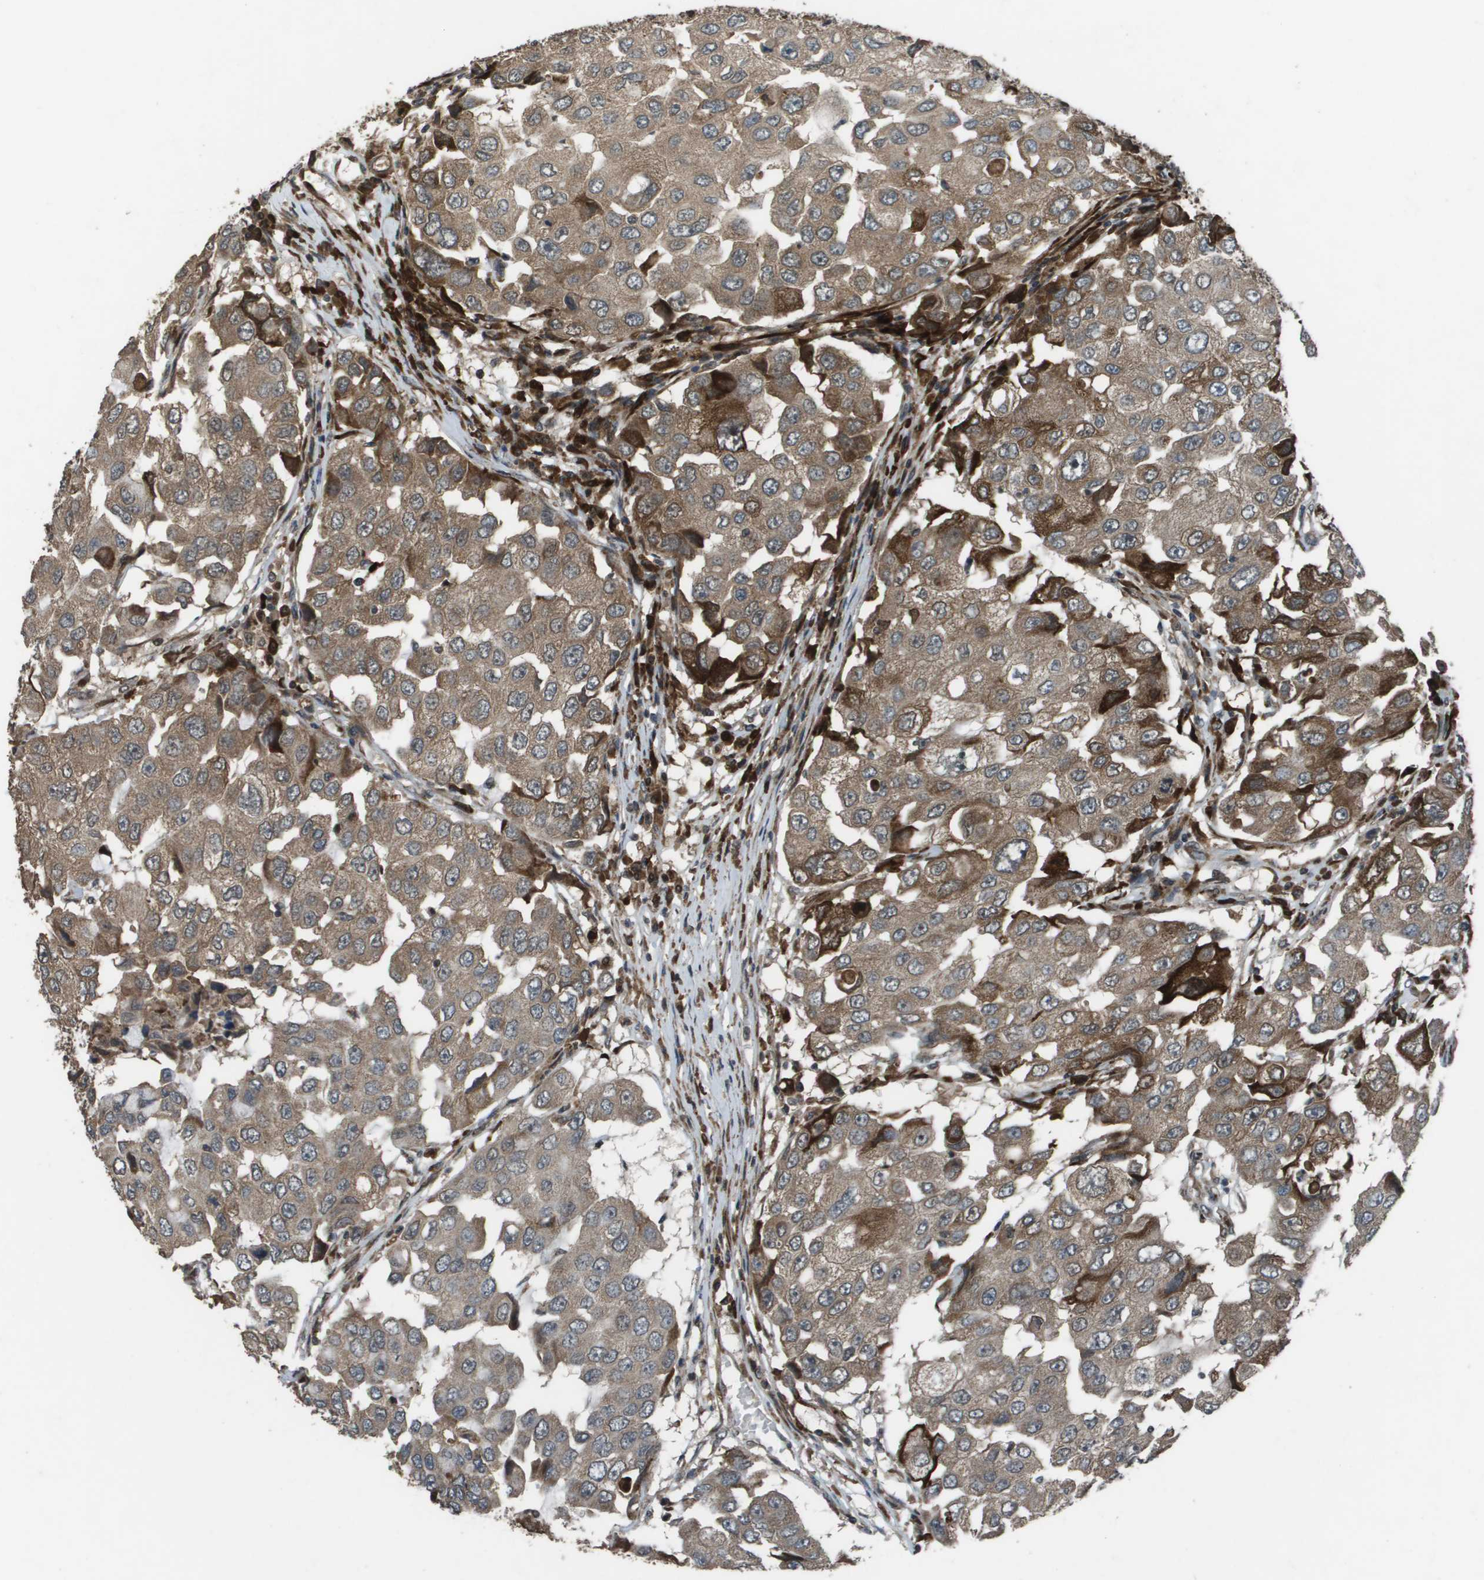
{"staining": {"intensity": "weak", "quantity": ">75%", "location": "cytoplasmic/membranous"}, "tissue": "breast cancer", "cell_type": "Tumor cells", "image_type": "cancer", "snomed": [{"axis": "morphology", "description": "Duct carcinoma"}, {"axis": "topography", "description": "Breast"}], "caption": "Immunohistochemistry (DAB (3,3'-diaminobenzidine)) staining of human breast cancer (invasive ductal carcinoma) shows weak cytoplasmic/membranous protein positivity in approximately >75% of tumor cells.", "gene": "GOSR2", "patient": {"sex": "female", "age": 27}}